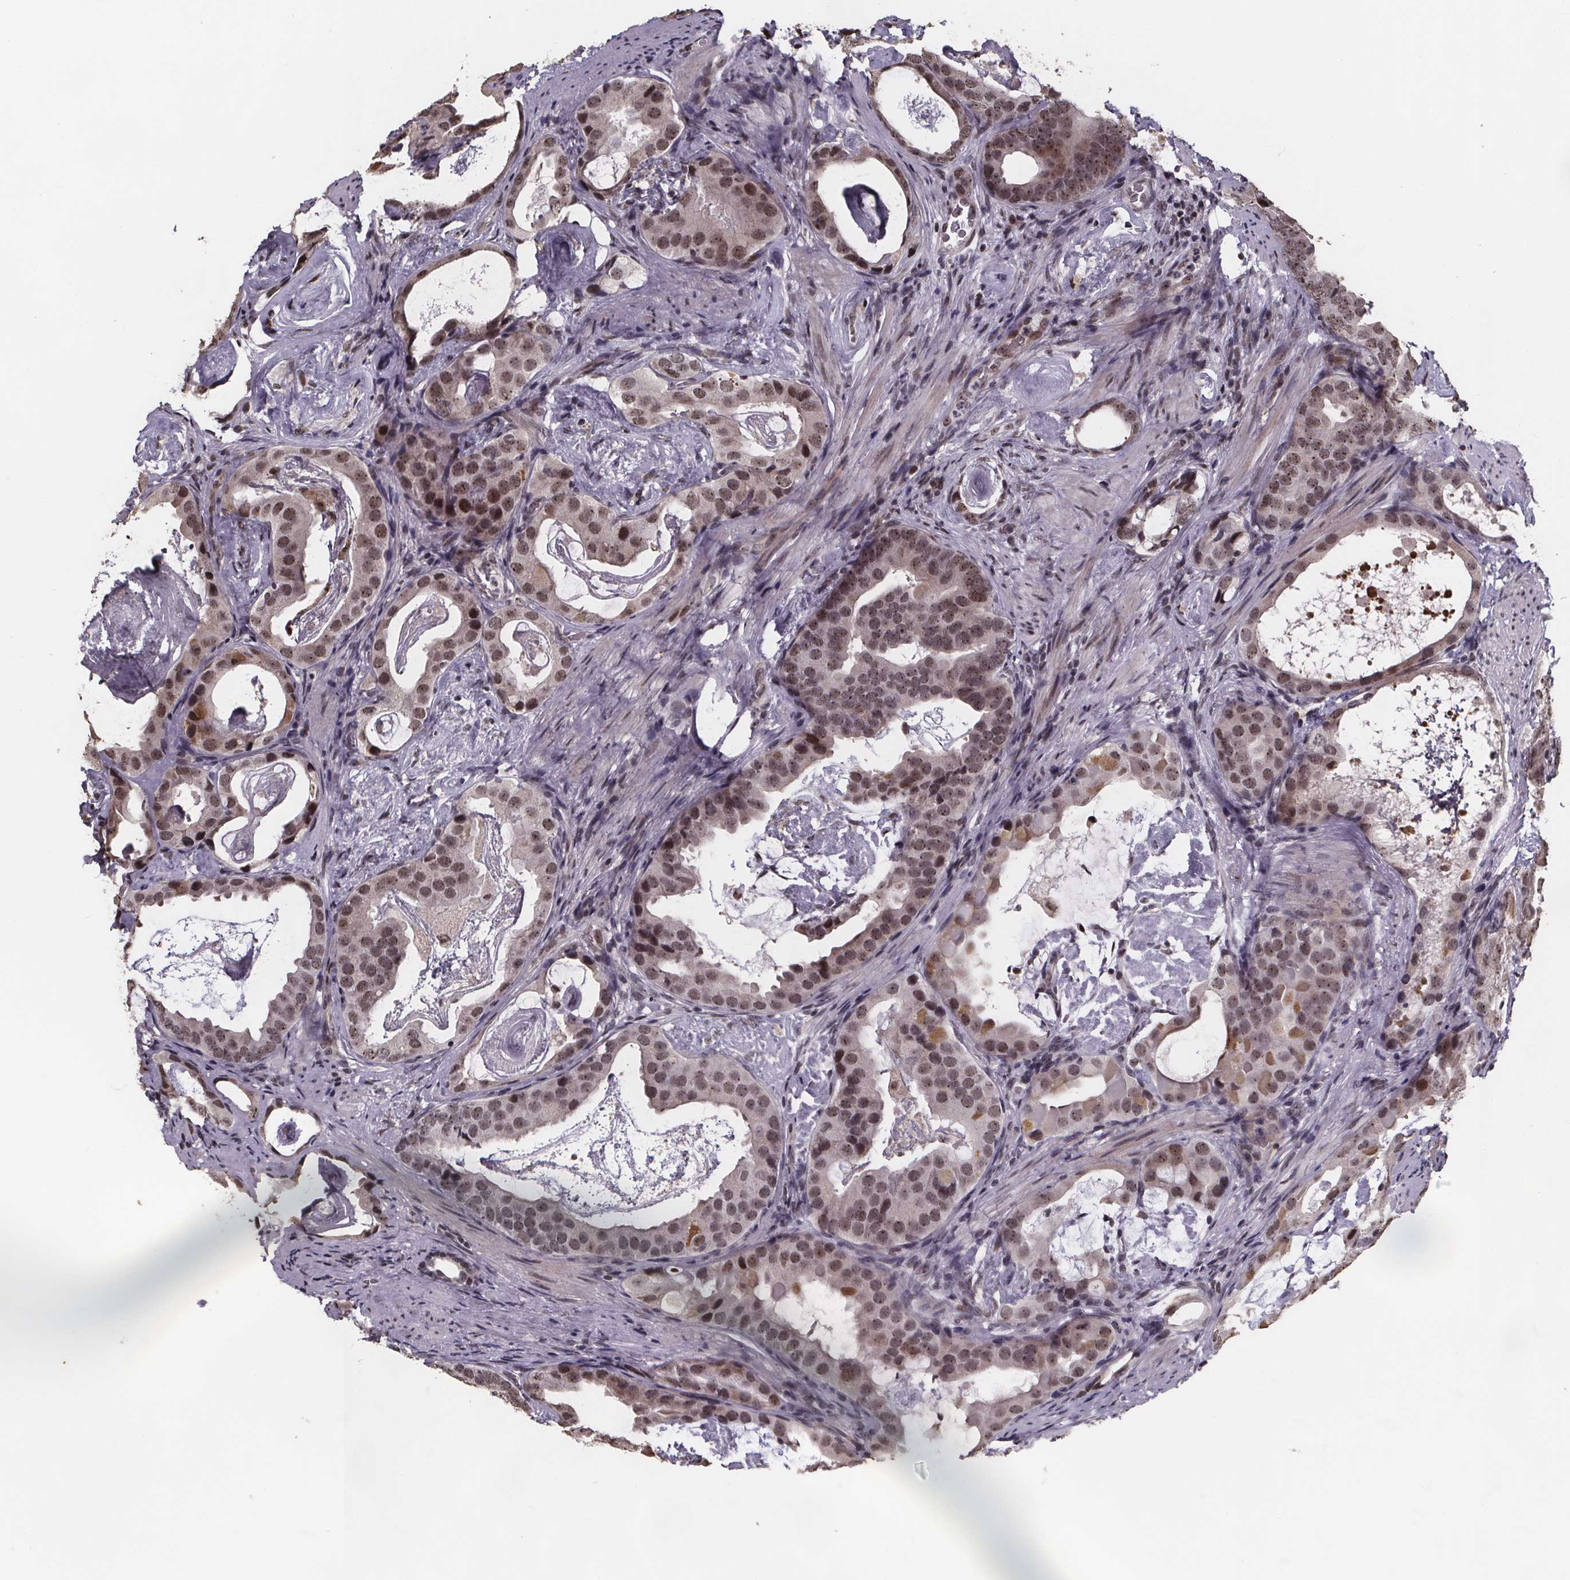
{"staining": {"intensity": "moderate", "quantity": ">75%", "location": "nuclear"}, "tissue": "prostate cancer", "cell_type": "Tumor cells", "image_type": "cancer", "snomed": [{"axis": "morphology", "description": "Adenocarcinoma, Low grade"}, {"axis": "topography", "description": "Prostate and seminal vesicle, NOS"}], "caption": "A brown stain shows moderate nuclear staining of a protein in low-grade adenocarcinoma (prostate) tumor cells.", "gene": "U2SURP", "patient": {"sex": "male", "age": 71}}